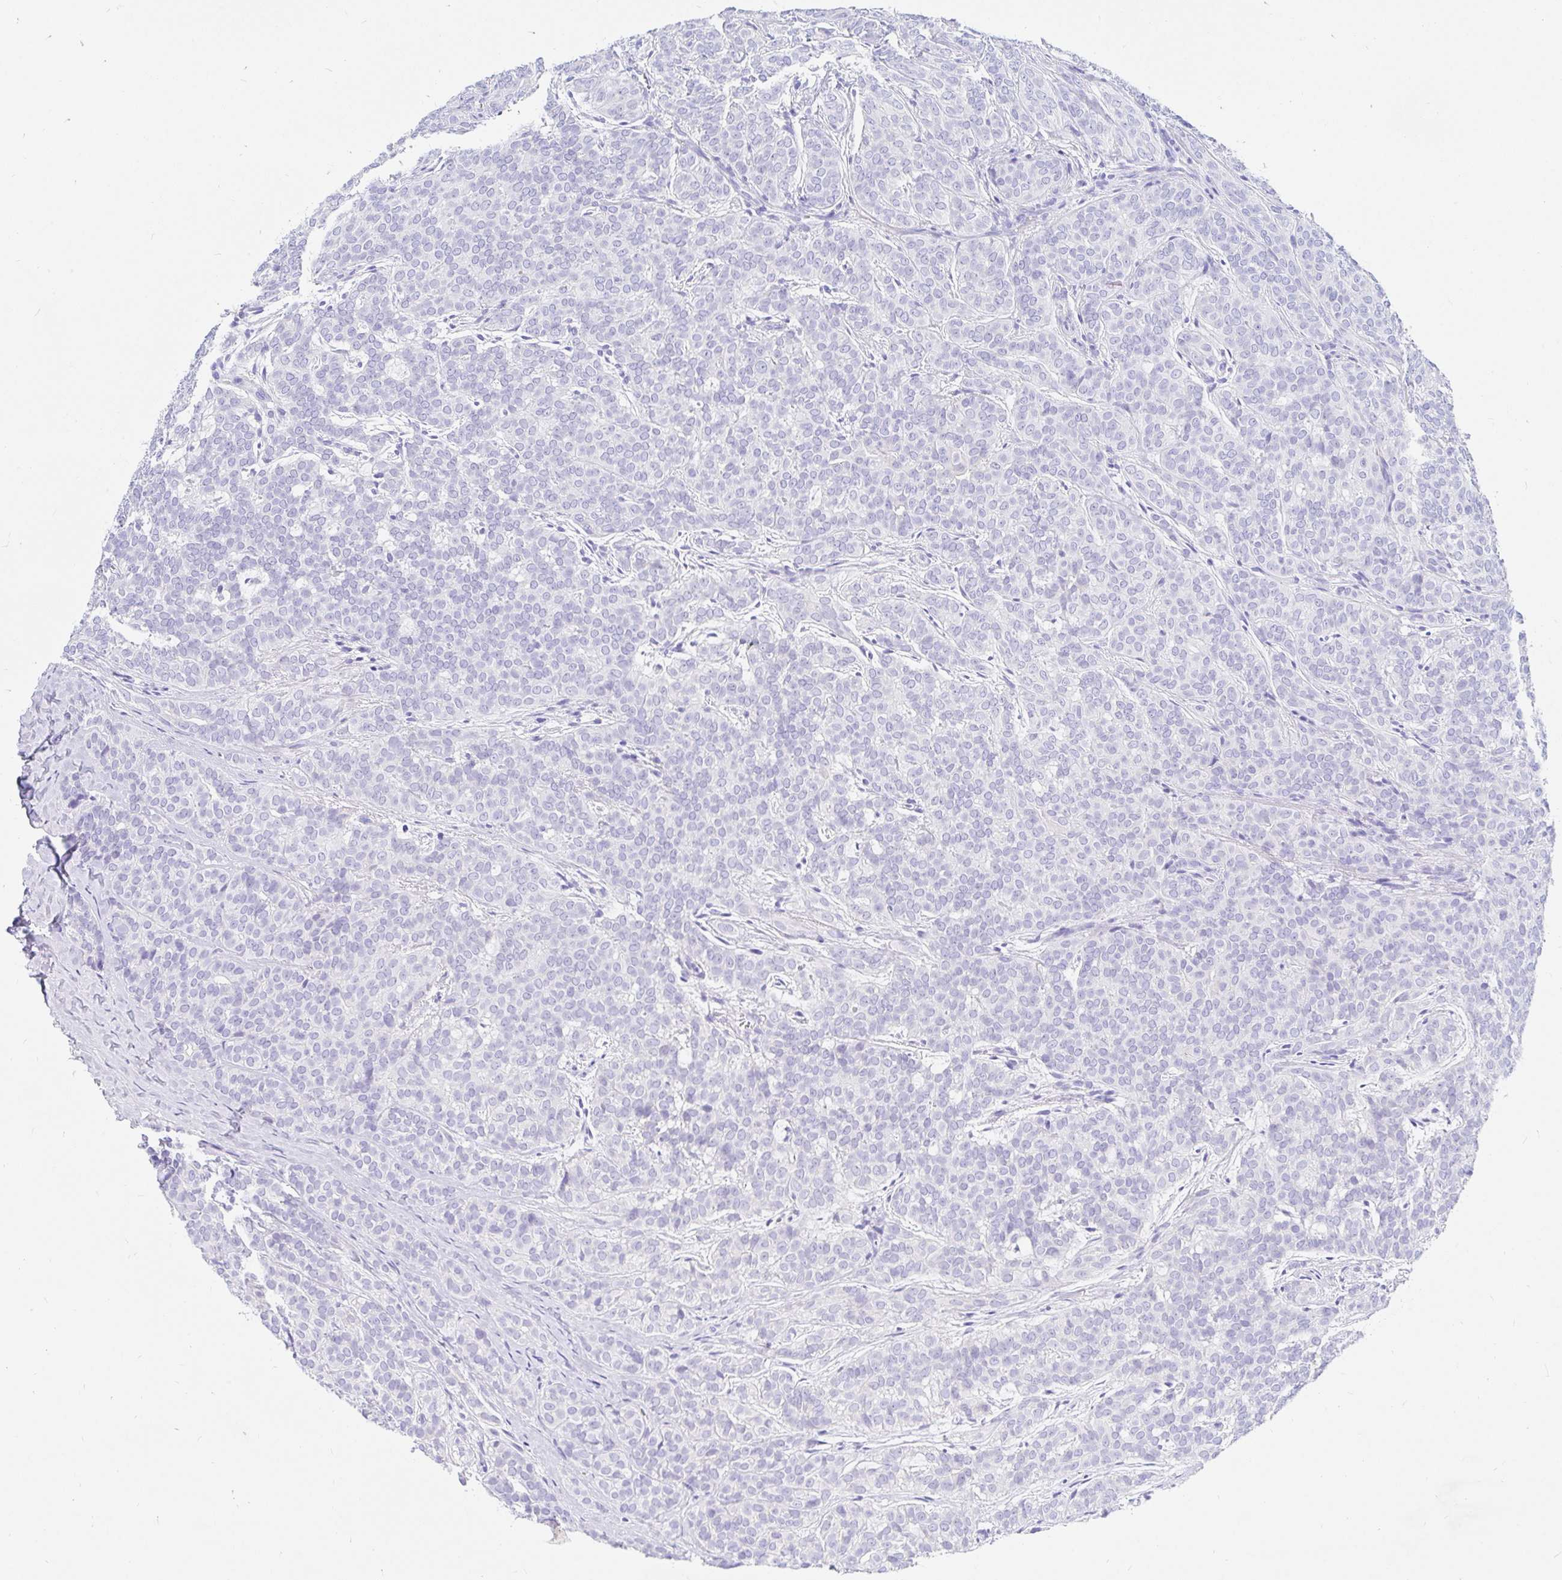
{"staining": {"intensity": "negative", "quantity": "none", "location": "none"}, "tissue": "head and neck cancer", "cell_type": "Tumor cells", "image_type": "cancer", "snomed": [{"axis": "morphology", "description": "Normal tissue, NOS"}, {"axis": "morphology", "description": "Adenocarcinoma, NOS"}, {"axis": "topography", "description": "Oral tissue"}, {"axis": "topography", "description": "Head-Neck"}], "caption": "IHC of human adenocarcinoma (head and neck) reveals no staining in tumor cells.", "gene": "NR2E1", "patient": {"sex": "female", "age": 57}}